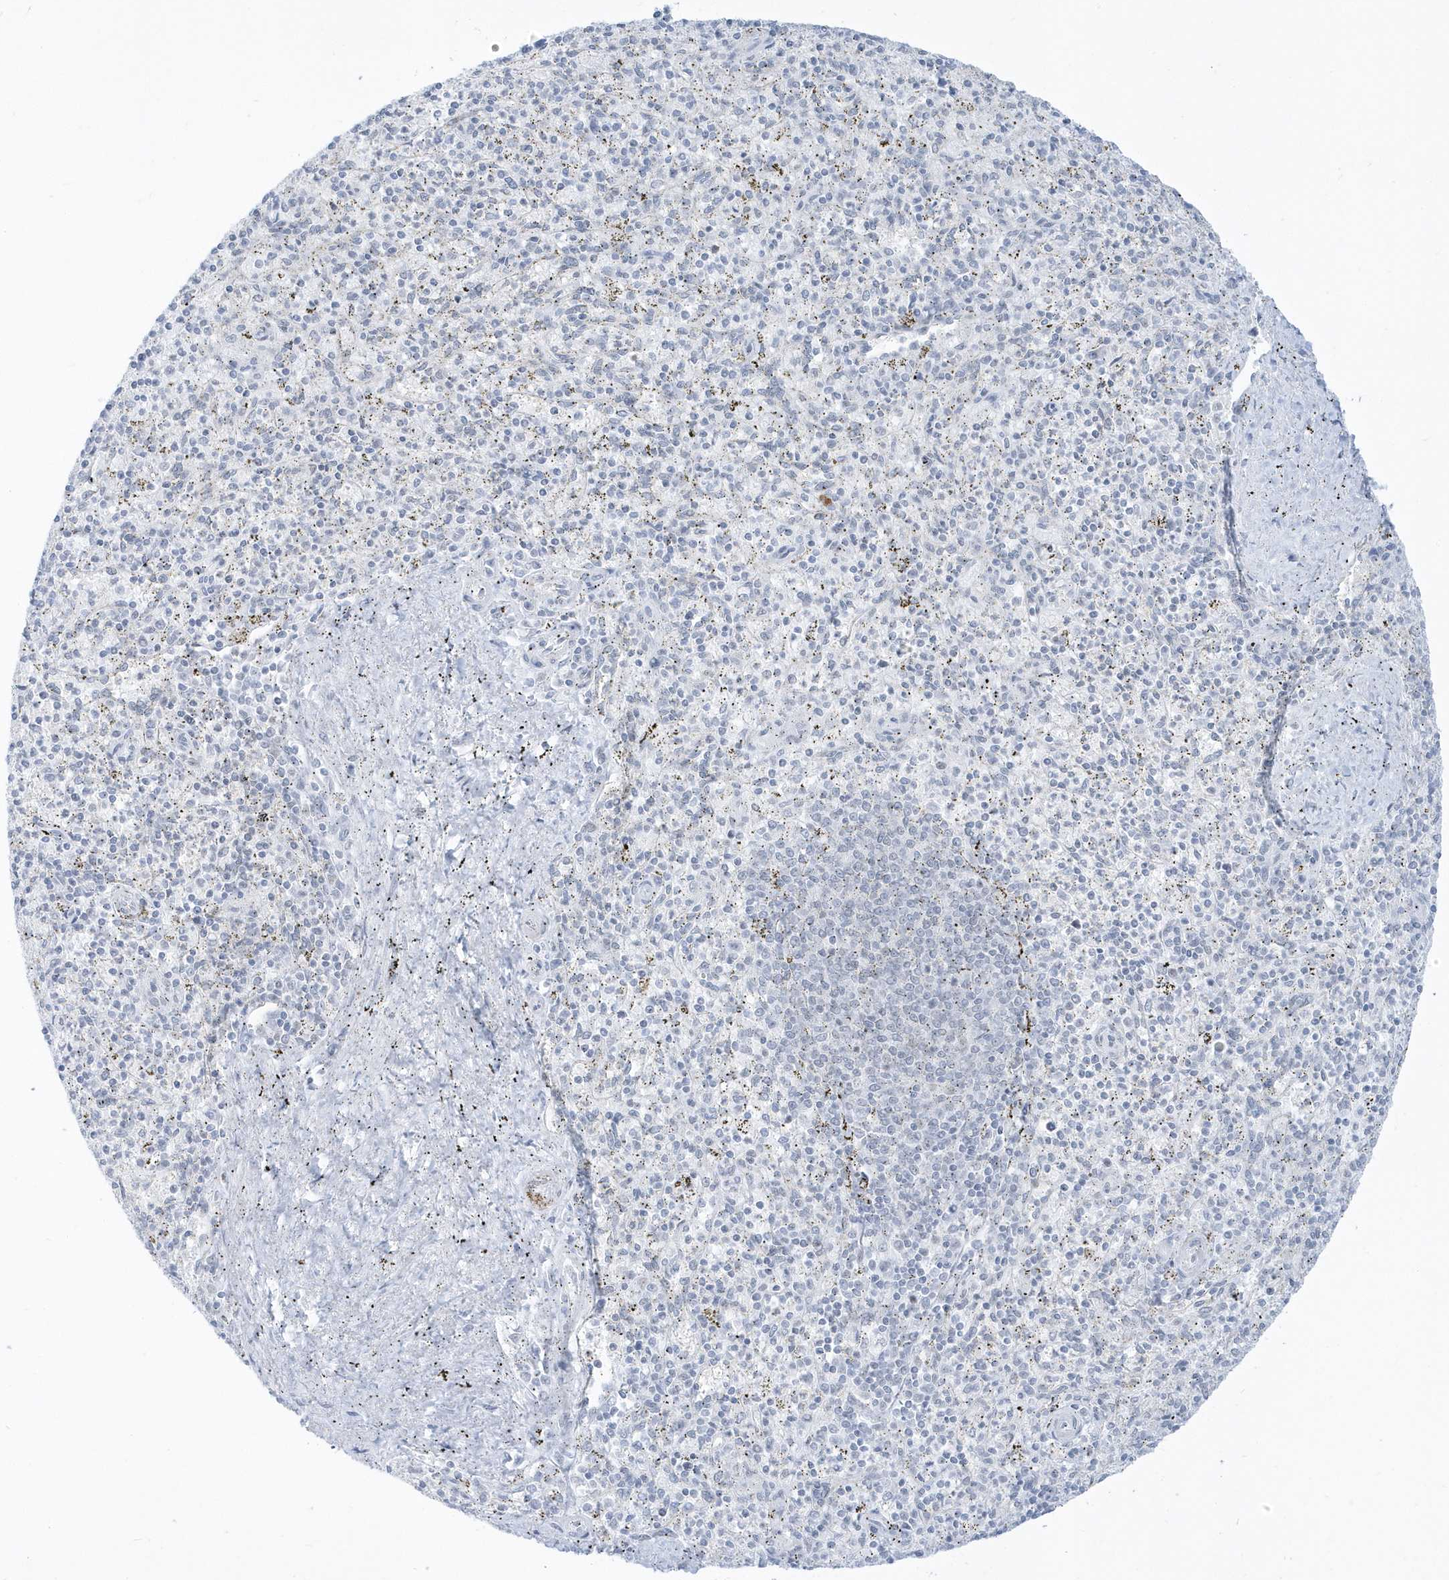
{"staining": {"intensity": "negative", "quantity": "none", "location": "none"}, "tissue": "spleen", "cell_type": "Cells in red pulp", "image_type": "normal", "snomed": [{"axis": "morphology", "description": "Normal tissue, NOS"}, {"axis": "topography", "description": "Spleen"}], "caption": "An image of spleen stained for a protein demonstrates no brown staining in cells in red pulp. (Brightfield microscopy of DAB immunohistochemistry (IHC) at high magnification).", "gene": "PLEKHN1", "patient": {"sex": "male", "age": 72}}